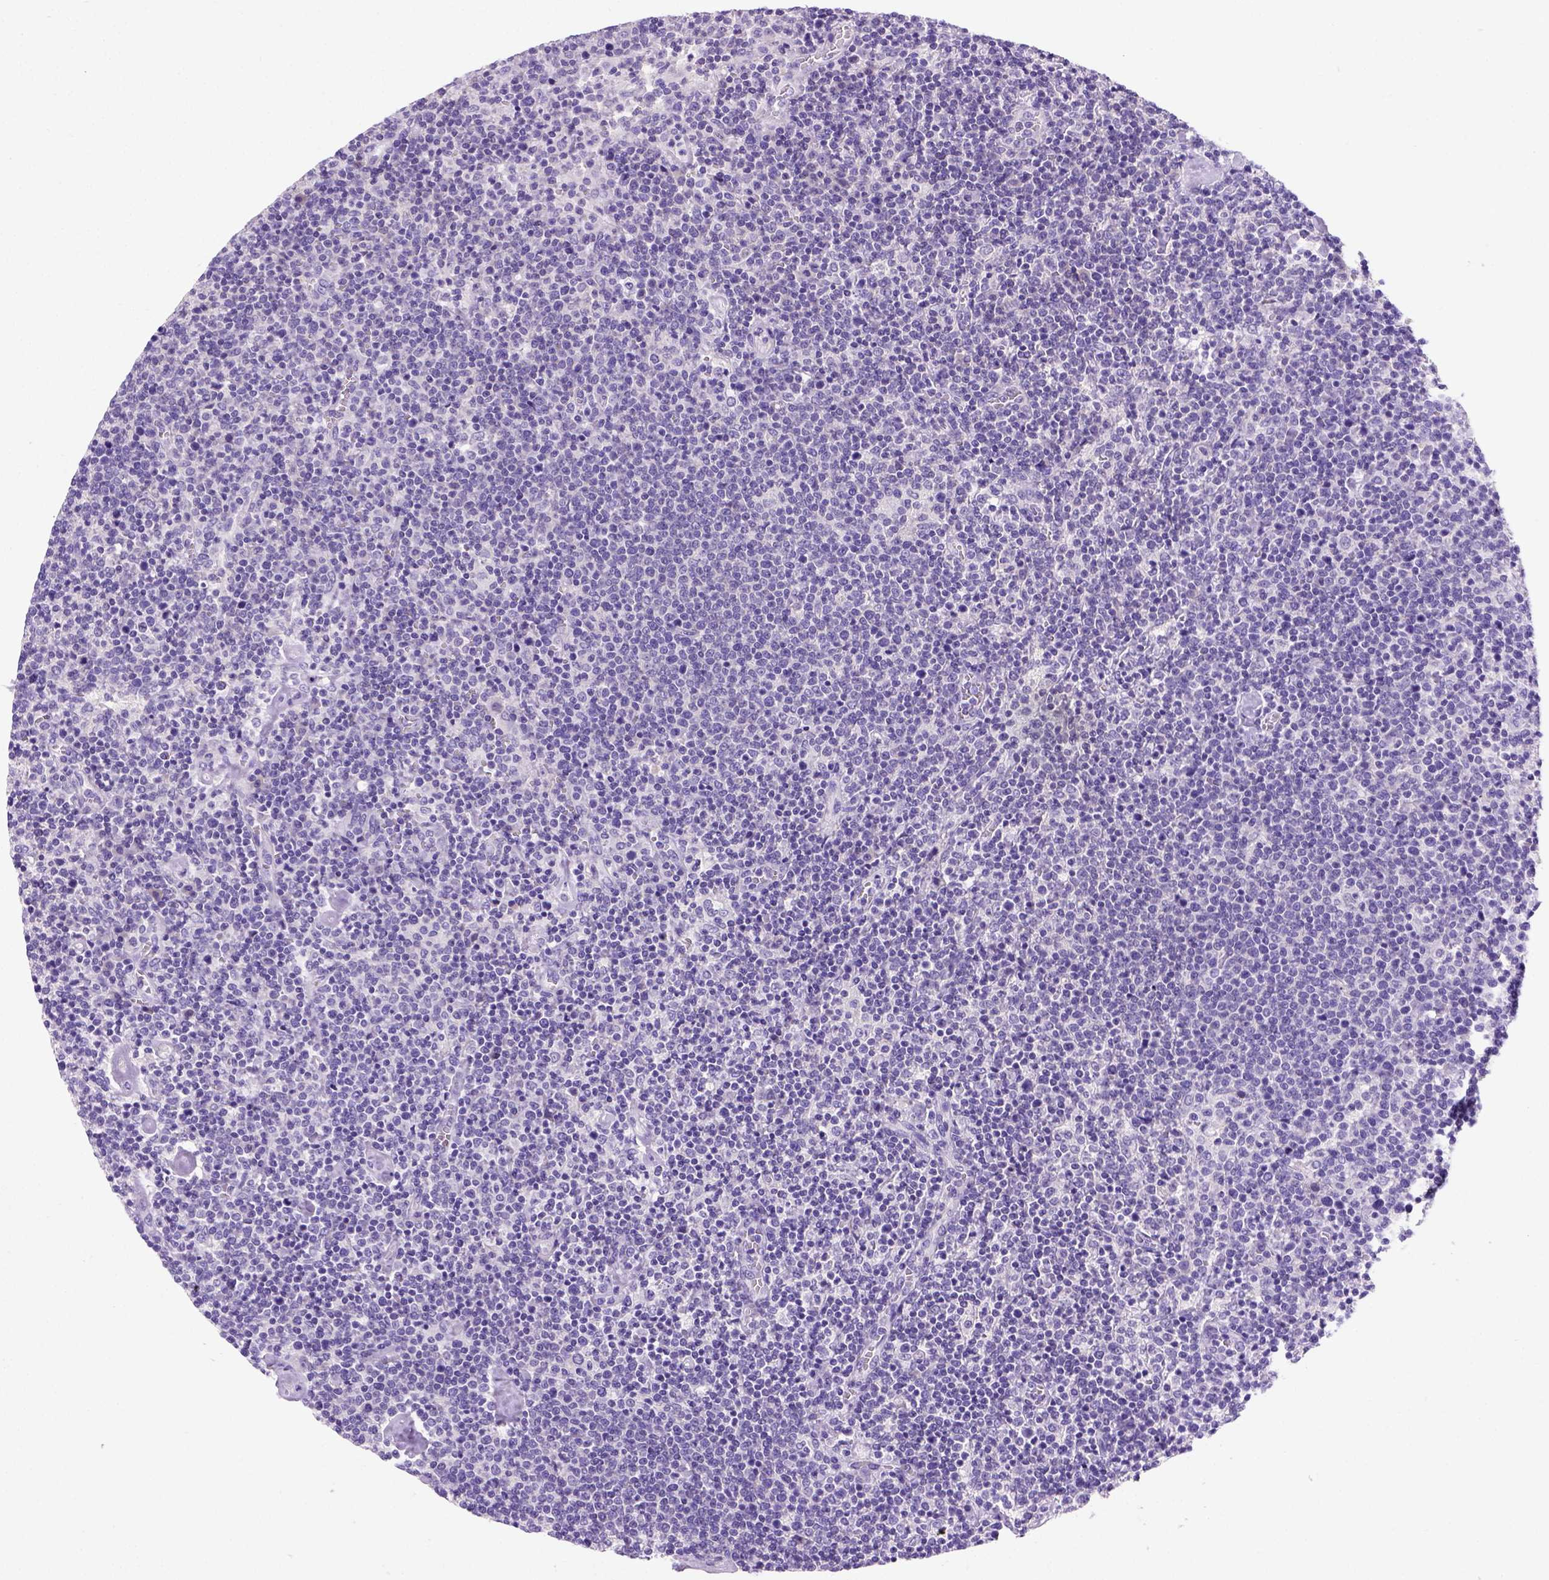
{"staining": {"intensity": "negative", "quantity": "none", "location": "none"}, "tissue": "lymphoma", "cell_type": "Tumor cells", "image_type": "cancer", "snomed": [{"axis": "morphology", "description": "Malignant lymphoma, non-Hodgkin's type, High grade"}, {"axis": "topography", "description": "Lymph node"}], "caption": "Human malignant lymphoma, non-Hodgkin's type (high-grade) stained for a protein using IHC shows no positivity in tumor cells.", "gene": "FOXI1", "patient": {"sex": "male", "age": 61}}